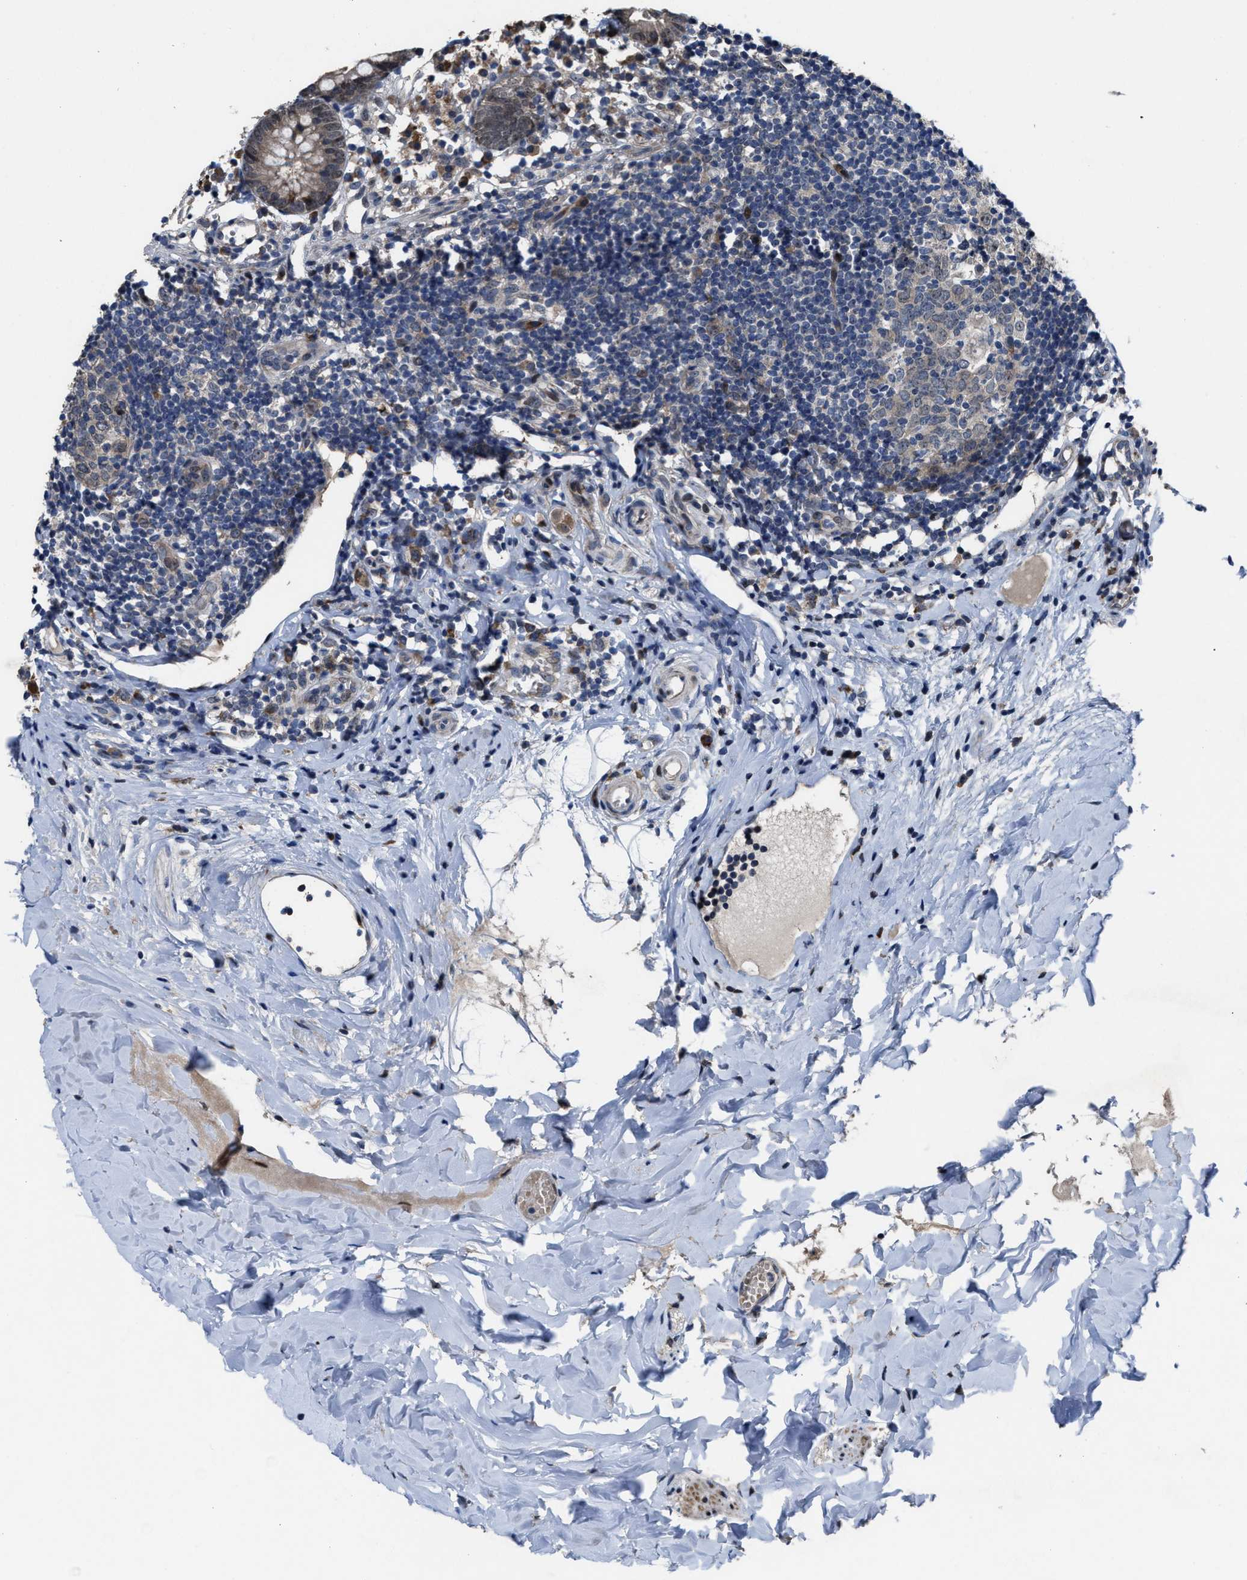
{"staining": {"intensity": "moderate", "quantity": ">75%", "location": "cytoplasmic/membranous,nuclear"}, "tissue": "appendix", "cell_type": "Glandular cells", "image_type": "normal", "snomed": [{"axis": "morphology", "description": "Normal tissue, NOS"}, {"axis": "topography", "description": "Appendix"}], "caption": "Immunohistochemistry image of normal appendix: appendix stained using immunohistochemistry (IHC) reveals medium levels of moderate protein expression localized specifically in the cytoplasmic/membranous,nuclear of glandular cells, appearing as a cytoplasmic/membranous,nuclear brown color.", "gene": "HAUS6", "patient": {"sex": "female", "age": 20}}